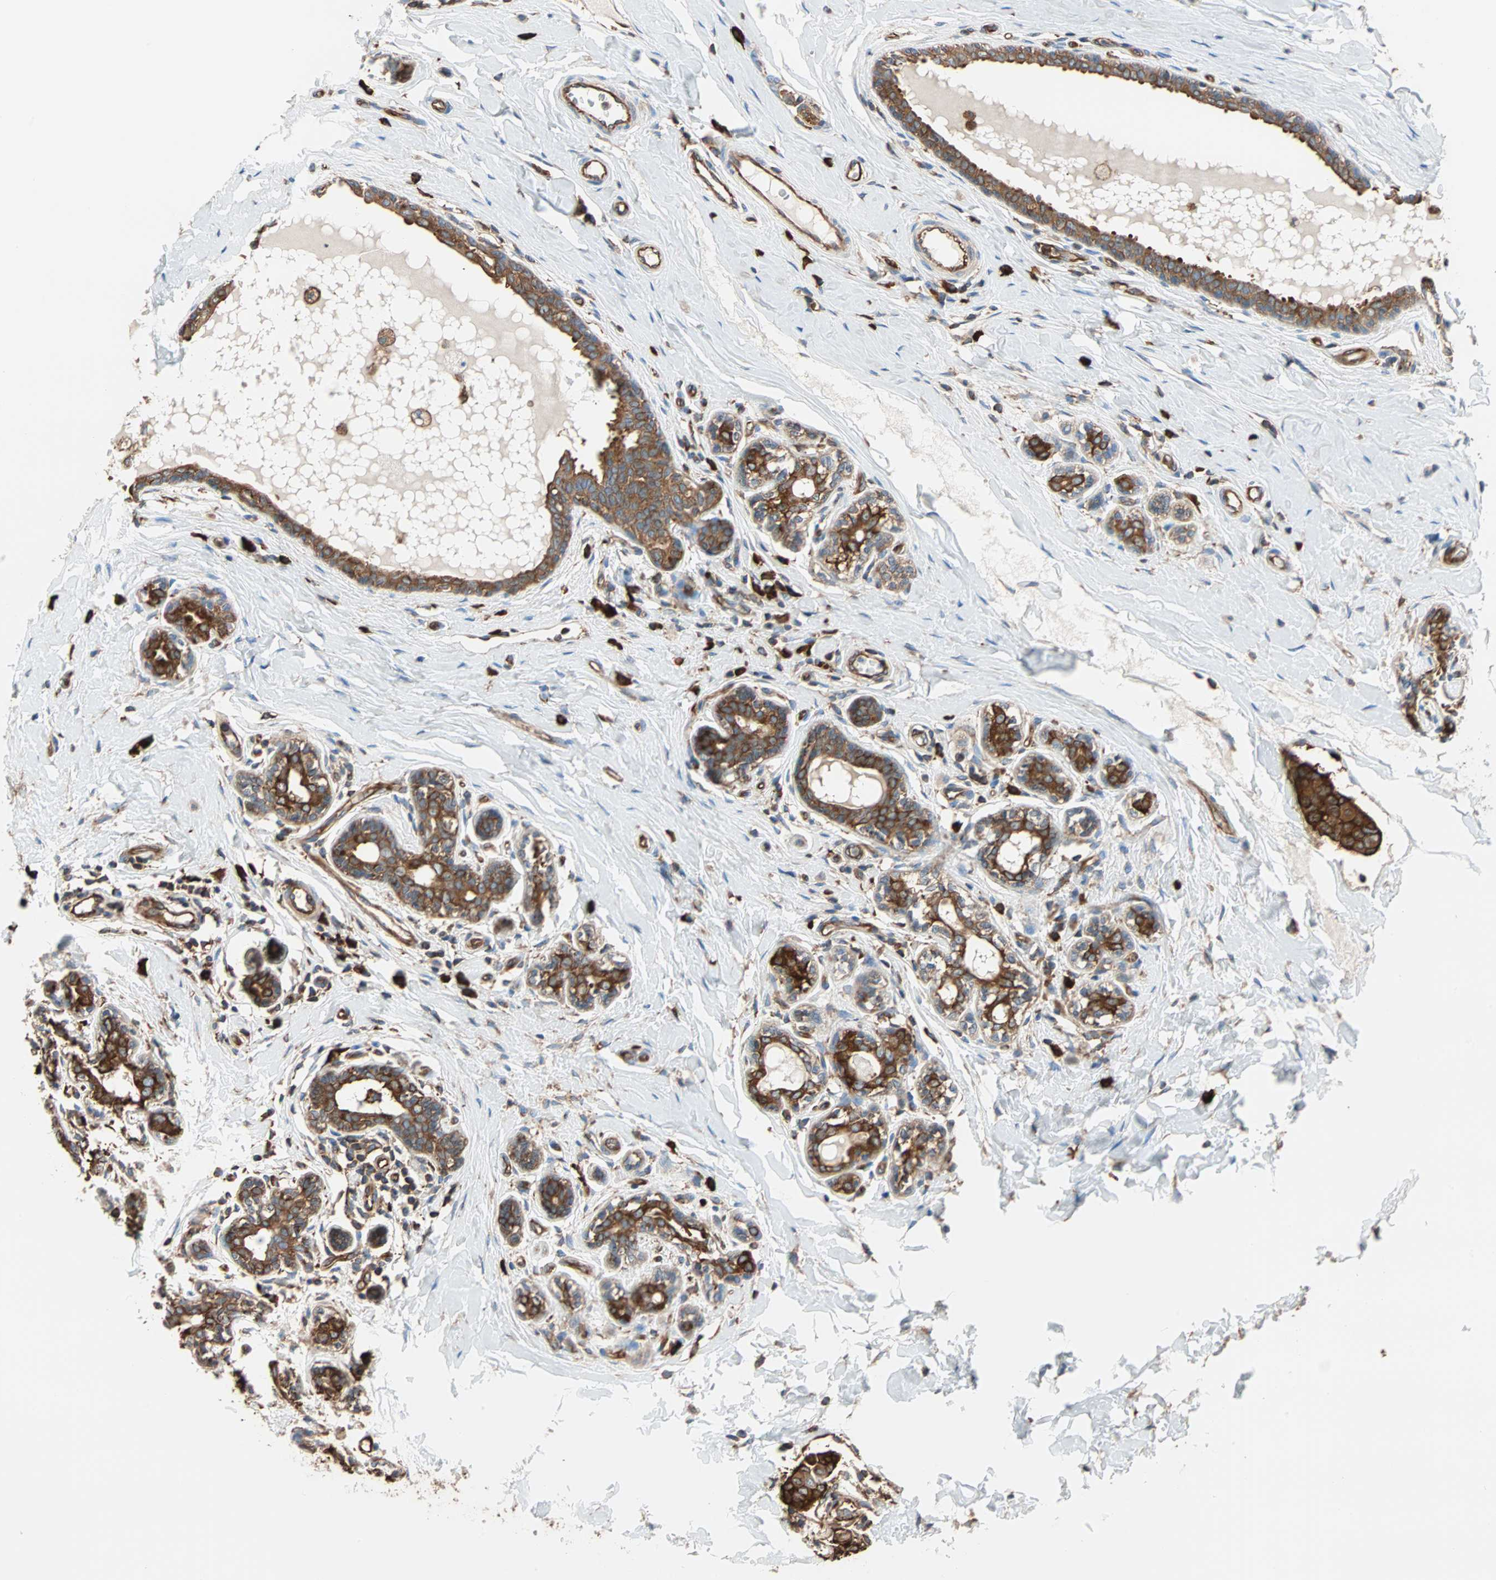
{"staining": {"intensity": "strong", "quantity": ">75%", "location": "cytoplasmic/membranous"}, "tissue": "breast cancer", "cell_type": "Tumor cells", "image_type": "cancer", "snomed": [{"axis": "morphology", "description": "Normal tissue, NOS"}, {"axis": "morphology", "description": "Duct carcinoma"}, {"axis": "topography", "description": "Breast"}], "caption": "Invasive ductal carcinoma (breast) was stained to show a protein in brown. There is high levels of strong cytoplasmic/membranous staining in about >75% of tumor cells.", "gene": "EEF2", "patient": {"sex": "female", "age": 40}}